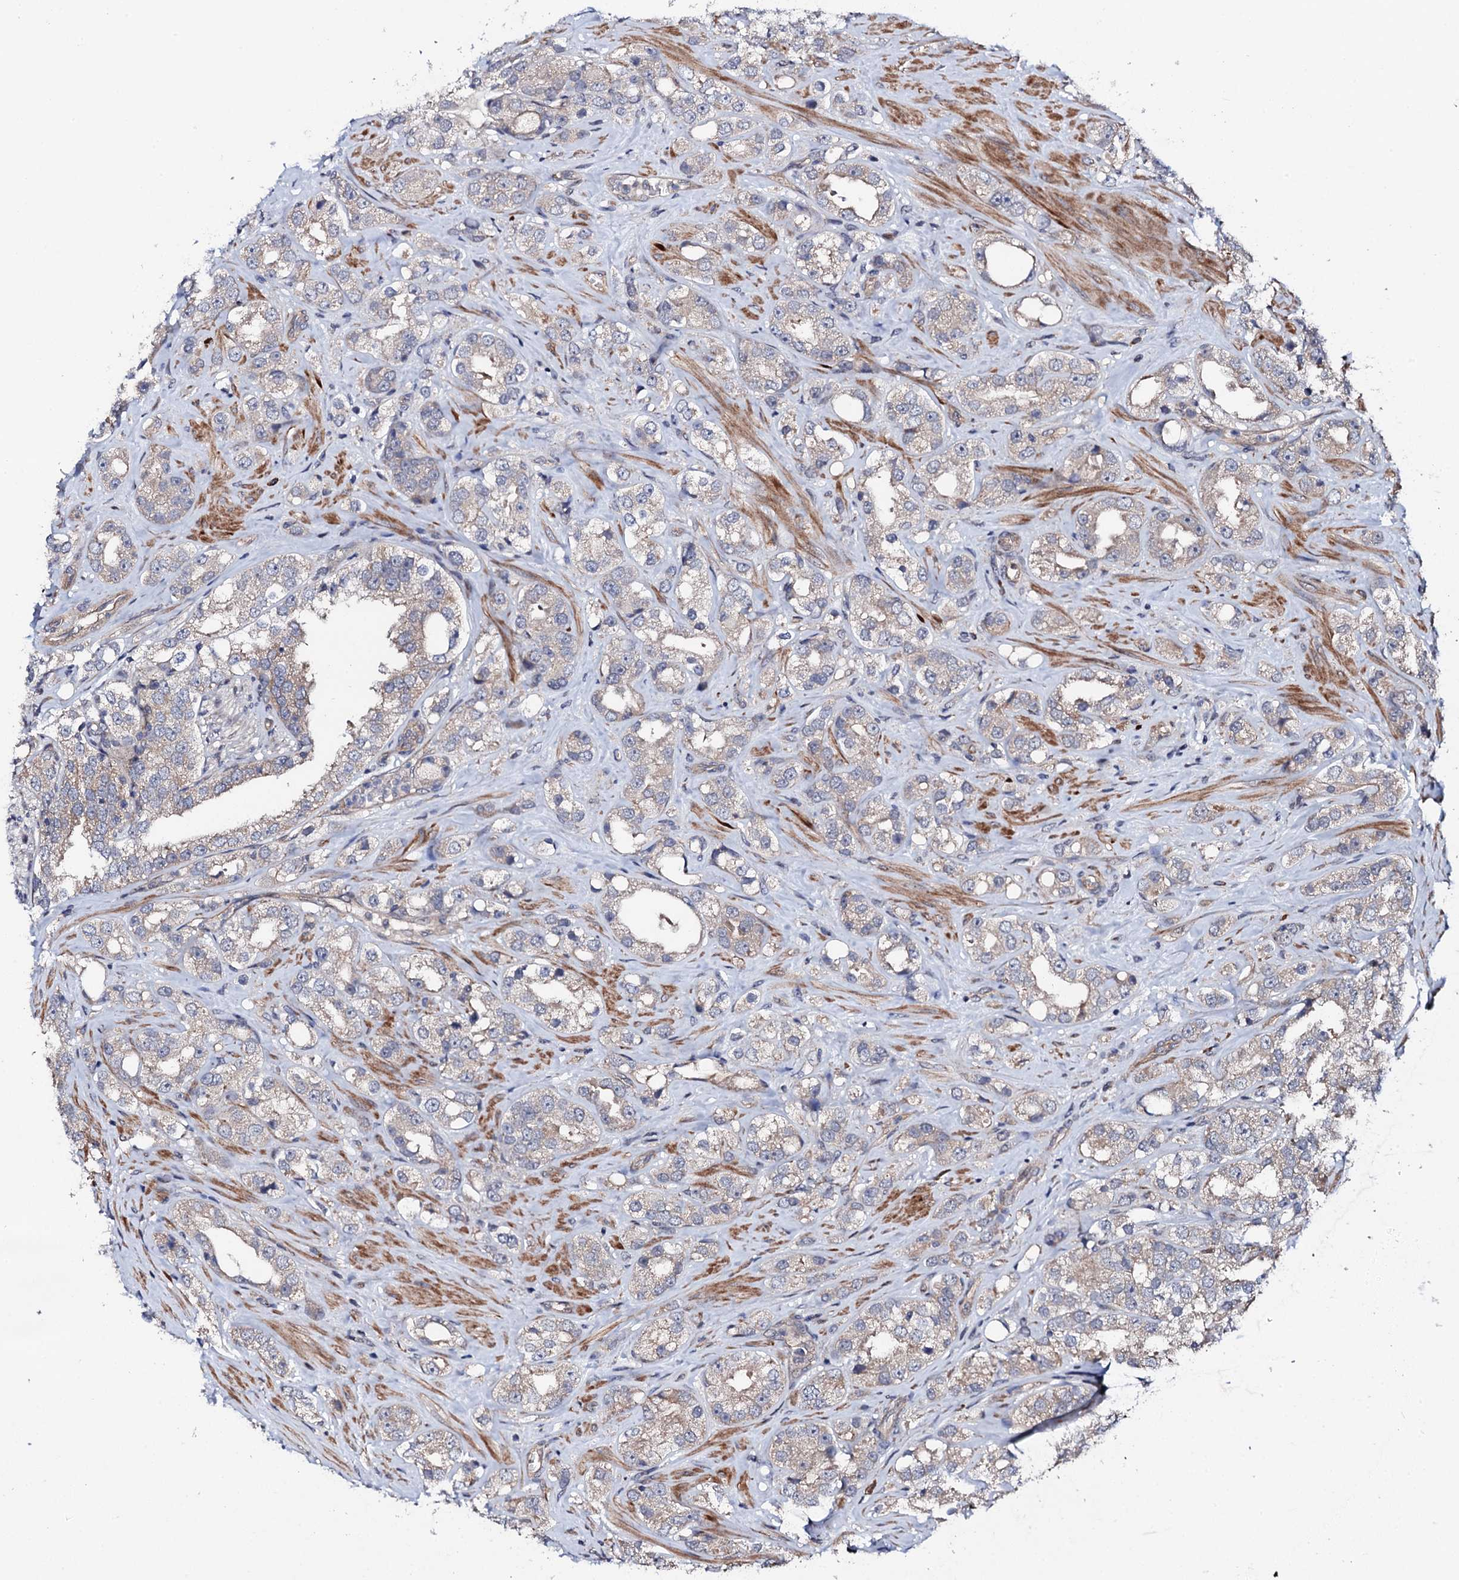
{"staining": {"intensity": "negative", "quantity": "none", "location": "none"}, "tissue": "prostate cancer", "cell_type": "Tumor cells", "image_type": "cancer", "snomed": [{"axis": "morphology", "description": "Adenocarcinoma, NOS"}, {"axis": "topography", "description": "Prostate"}], "caption": "Tumor cells show no significant protein staining in prostate cancer (adenocarcinoma). (DAB IHC visualized using brightfield microscopy, high magnification).", "gene": "CIAO2A", "patient": {"sex": "male", "age": 79}}